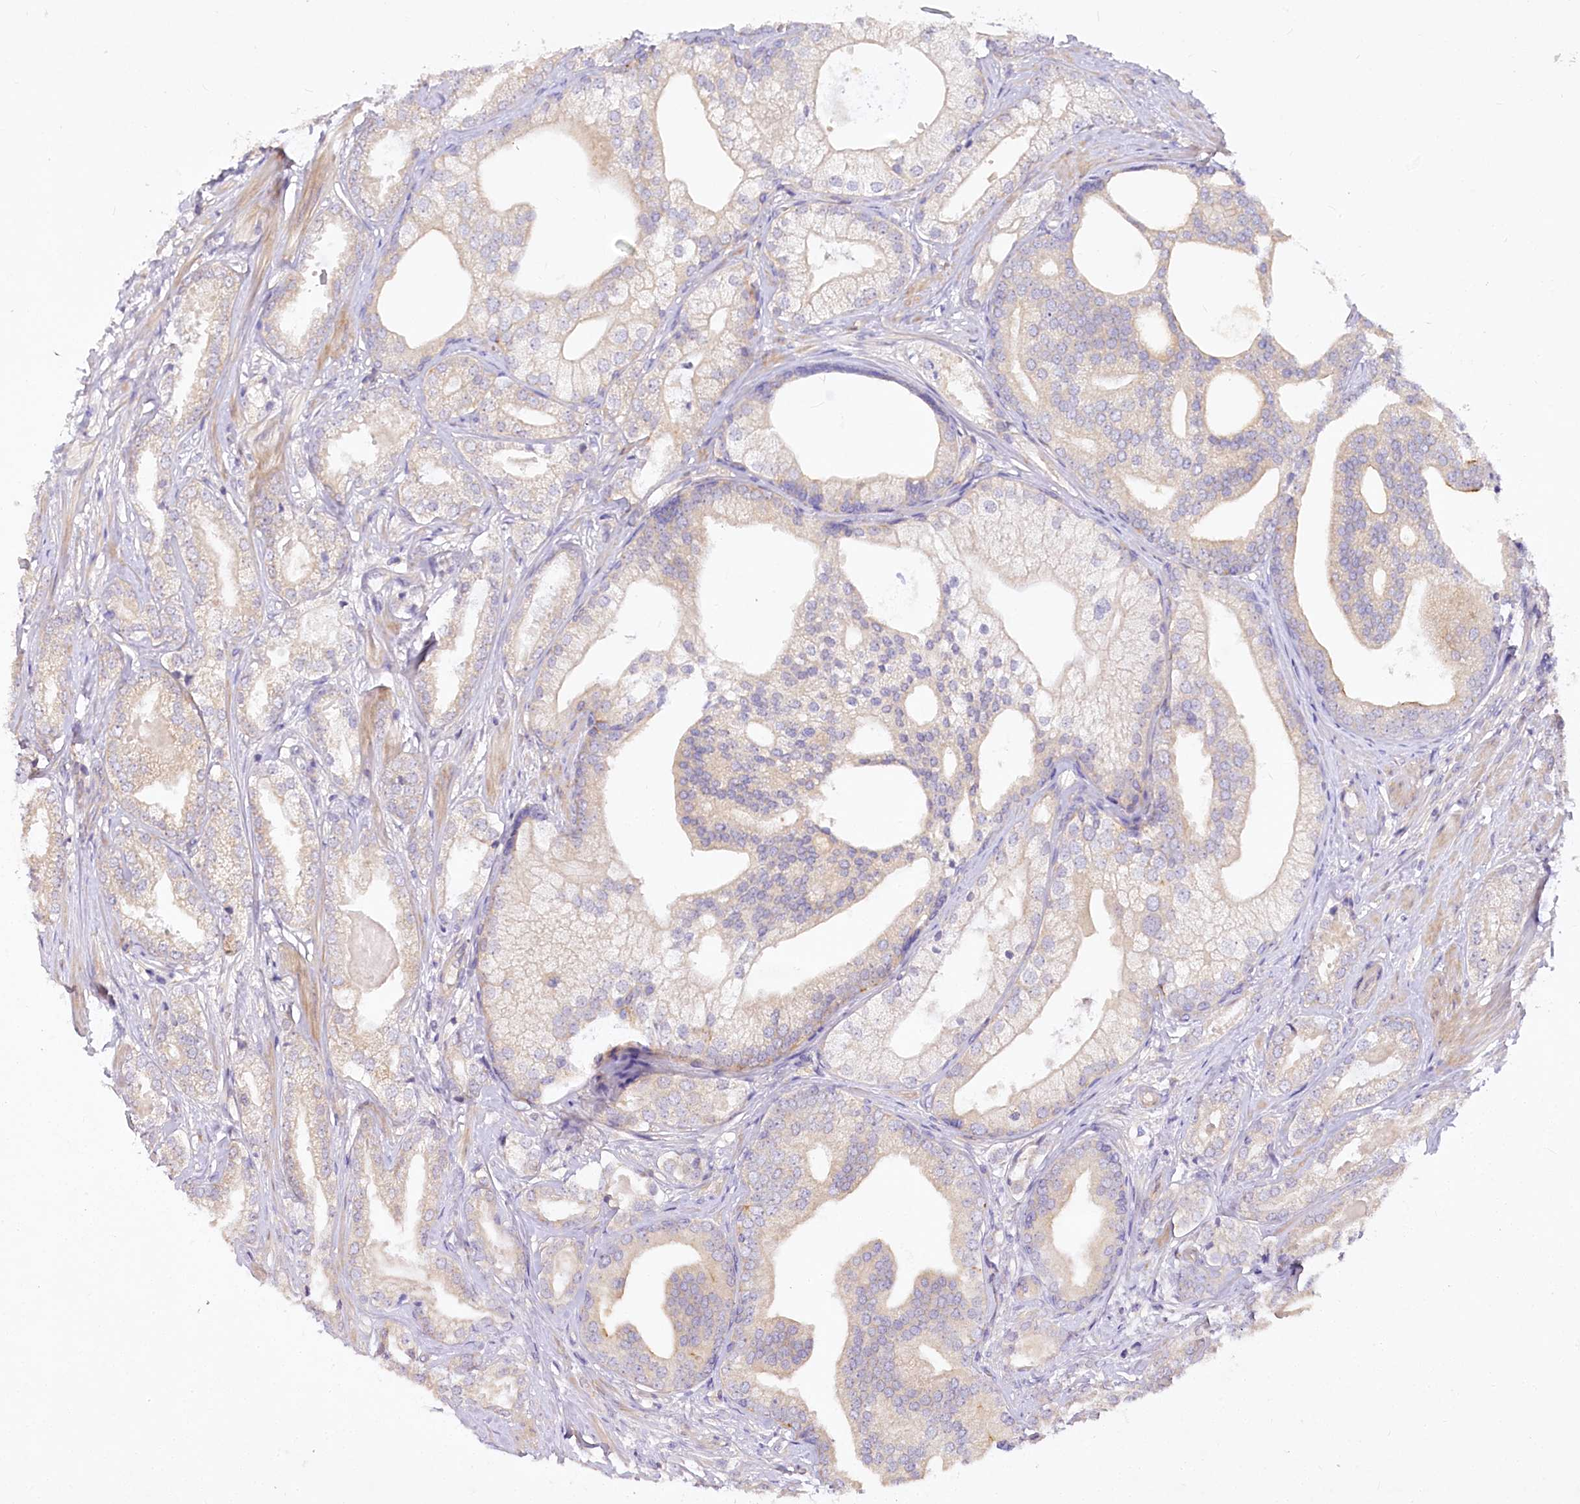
{"staining": {"intensity": "weak", "quantity": "25%-75%", "location": "cytoplasmic/membranous"}, "tissue": "prostate cancer", "cell_type": "Tumor cells", "image_type": "cancer", "snomed": [{"axis": "morphology", "description": "Adenocarcinoma, High grade"}, {"axis": "topography", "description": "Prostate"}], "caption": "This histopathology image demonstrates IHC staining of prostate cancer, with low weak cytoplasmic/membranous staining in about 25%-75% of tumor cells.", "gene": "EFHC2", "patient": {"sex": "male", "age": 60}}